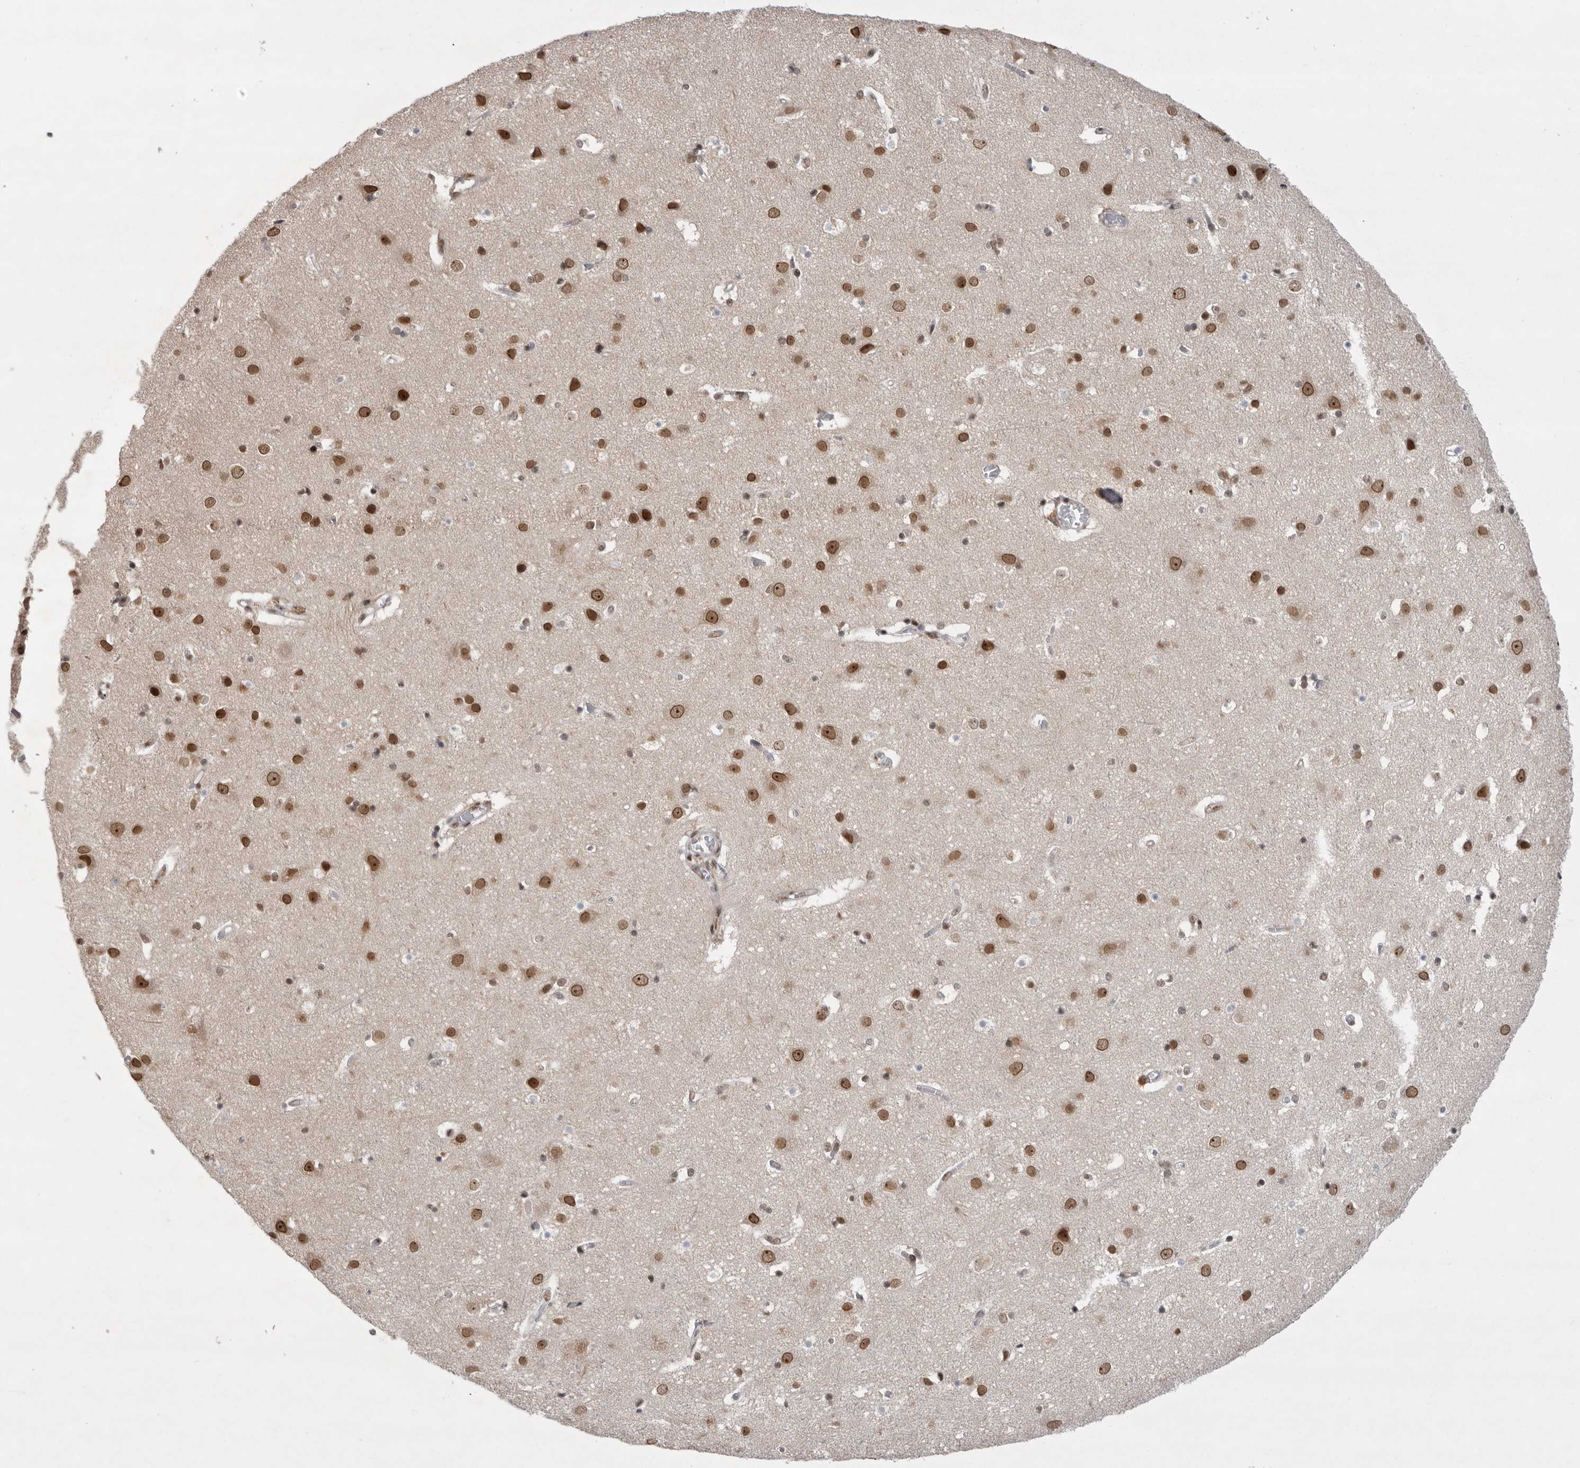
{"staining": {"intensity": "weak", "quantity": "25%-75%", "location": "nuclear"}, "tissue": "cerebral cortex", "cell_type": "Endothelial cells", "image_type": "normal", "snomed": [{"axis": "morphology", "description": "Normal tissue, NOS"}, {"axis": "topography", "description": "Cerebral cortex"}], "caption": "Protein expression analysis of unremarkable cerebral cortex shows weak nuclear staining in about 25%-75% of endothelial cells.", "gene": "ZNF830", "patient": {"sex": "male", "age": 54}}